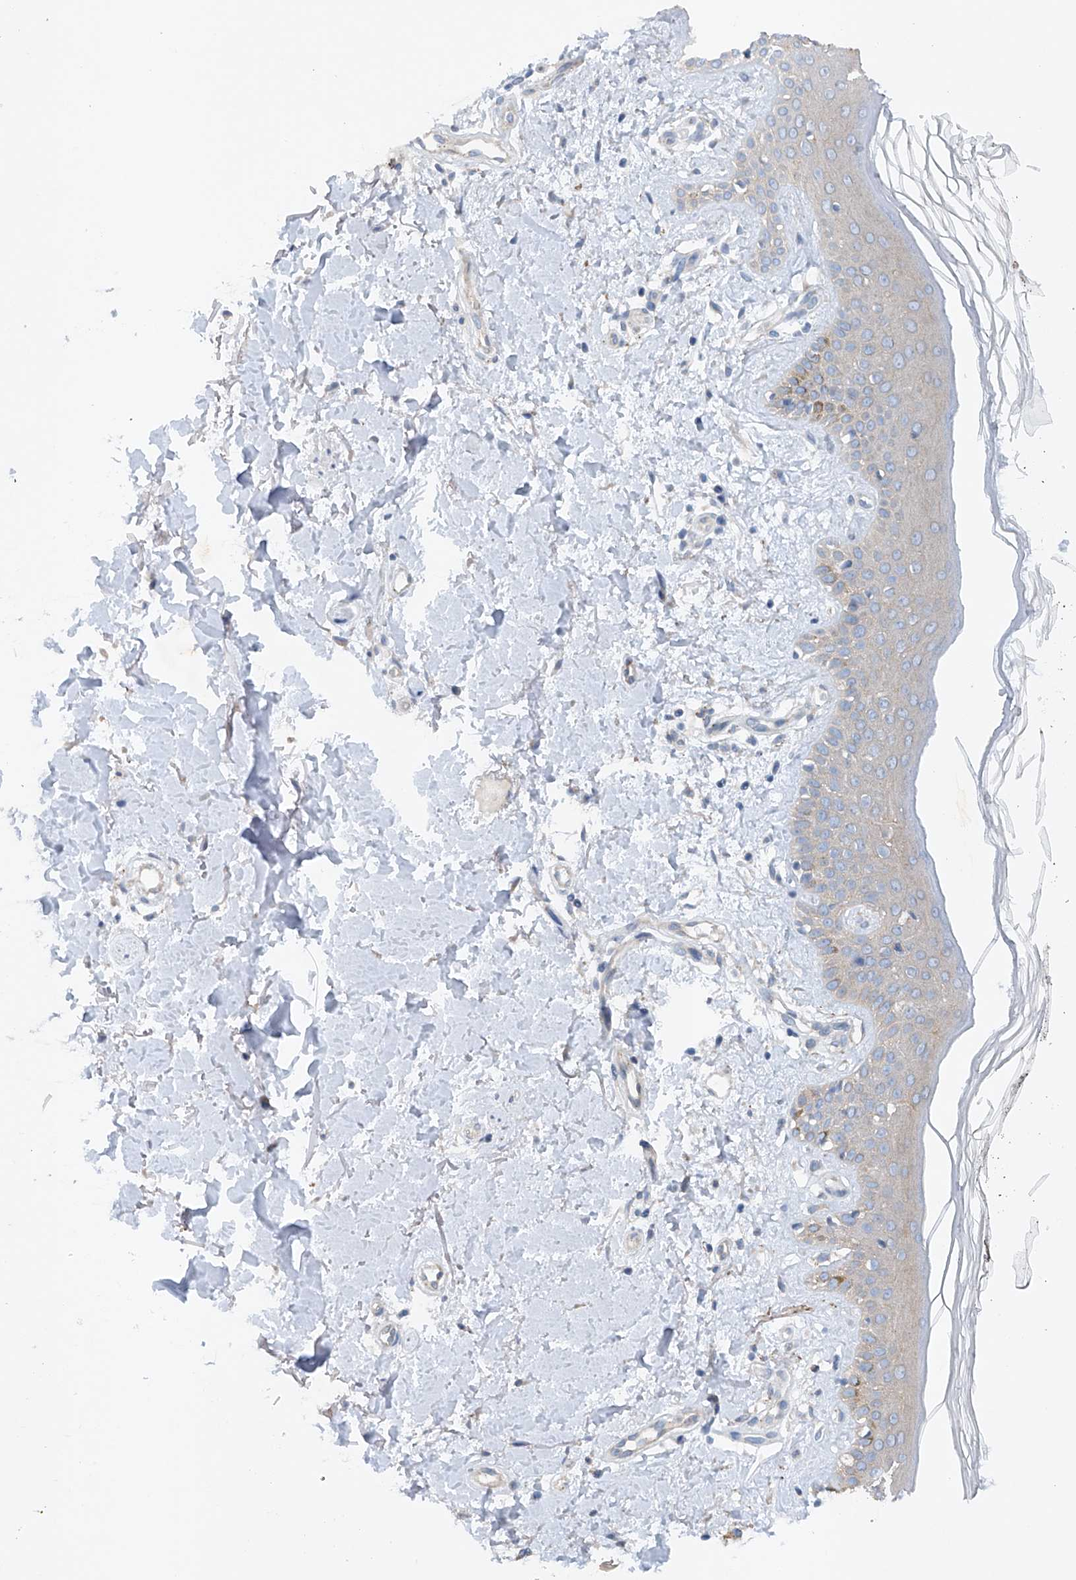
{"staining": {"intensity": "negative", "quantity": "none", "location": "none"}, "tissue": "skin", "cell_type": "Fibroblasts", "image_type": "normal", "snomed": [{"axis": "morphology", "description": "Normal tissue, NOS"}, {"axis": "topography", "description": "Skin"}], "caption": "Immunohistochemistry (IHC) histopathology image of unremarkable skin stained for a protein (brown), which reveals no staining in fibroblasts.", "gene": "CEP85L", "patient": {"sex": "female", "age": 64}}